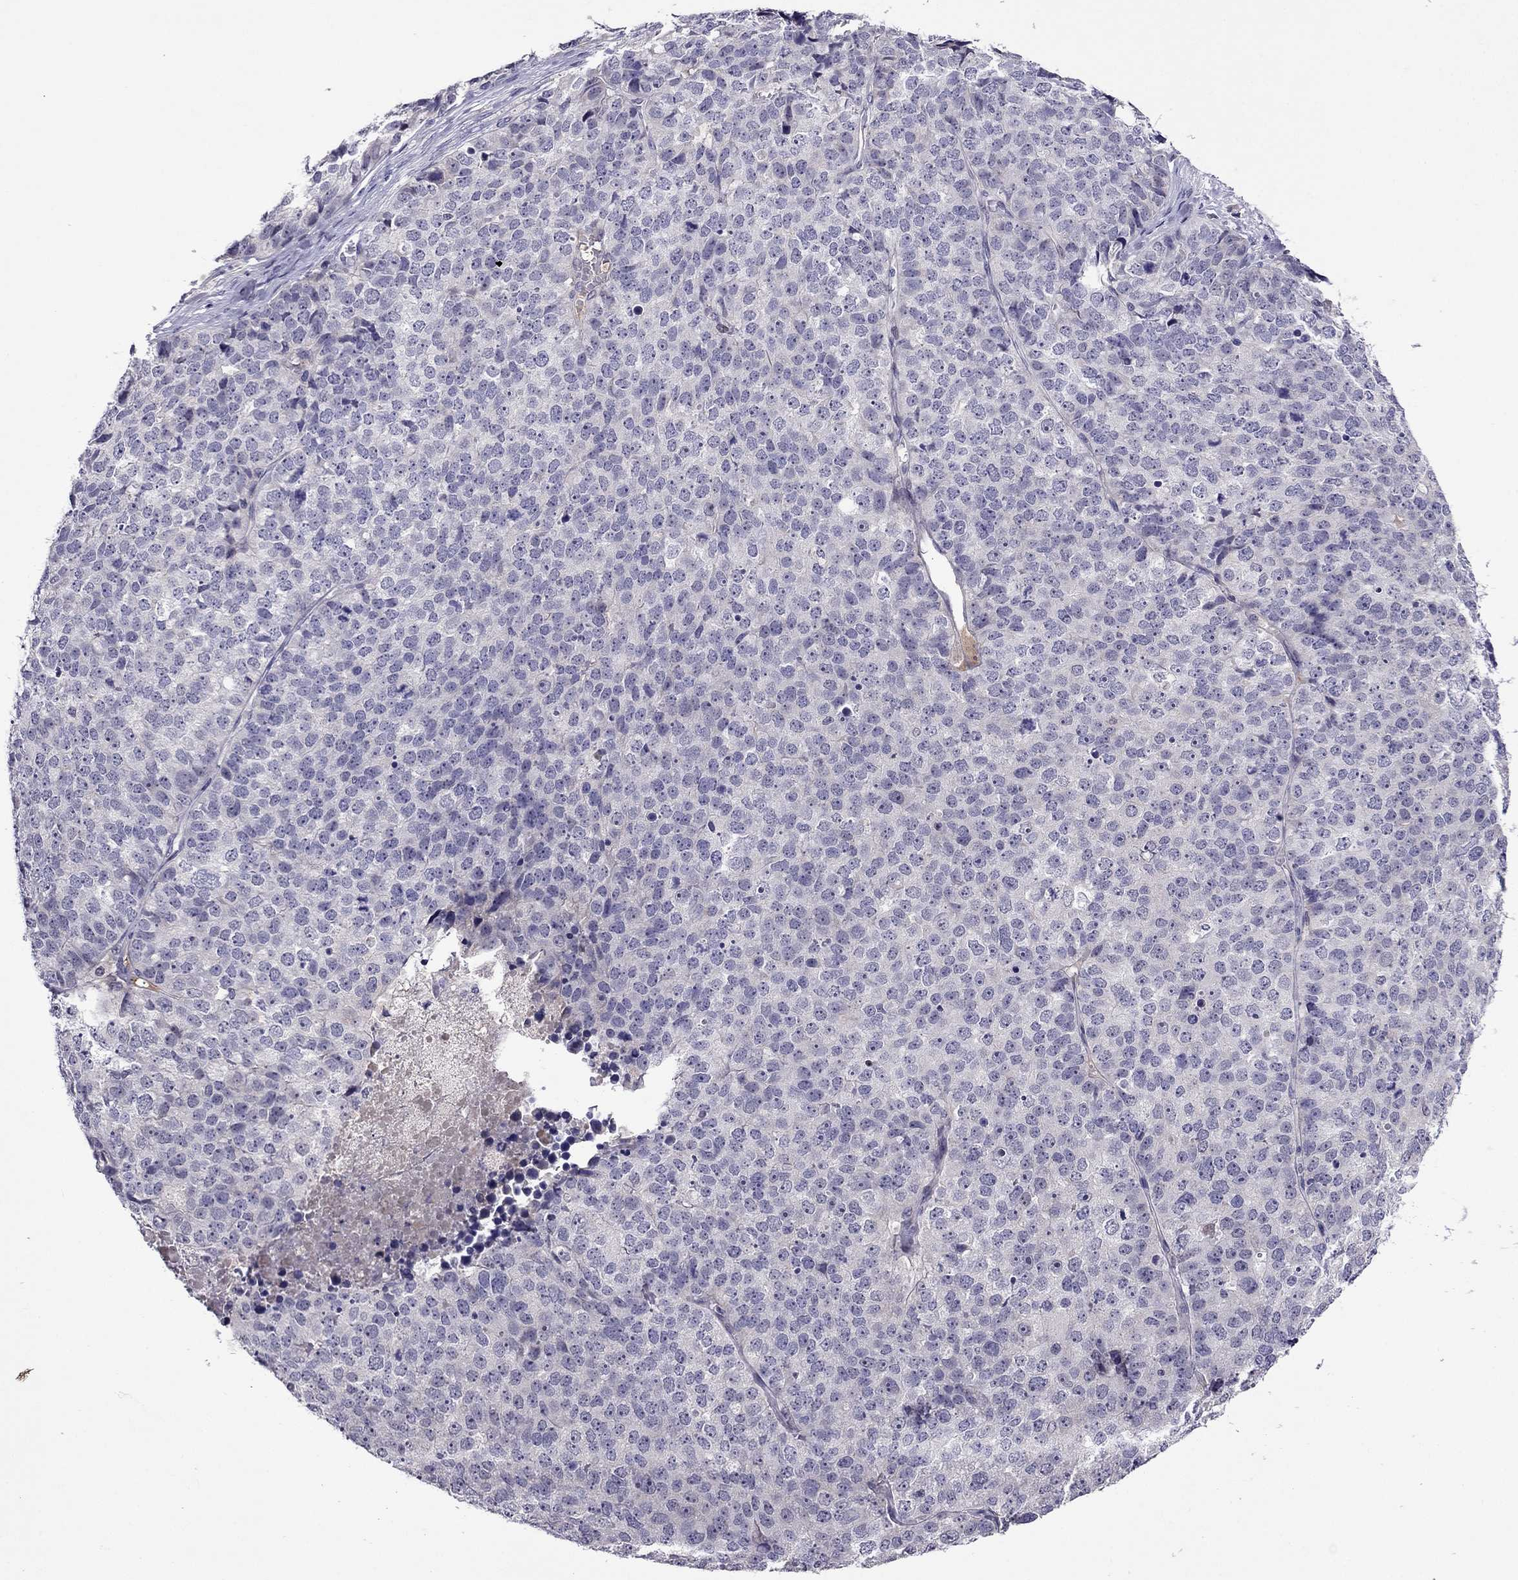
{"staining": {"intensity": "negative", "quantity": "none", "location": "none"}, "tissue": "stomach cancer", "cell_type": "Tumor cells", "image_type": "cancer", "snomed": [{"axis": "morphology", "description": "Adenocarcinoma, NOS"}, {"axis": "topography", "description": "Stomach"}], "caption": "Immunohistochemical staining of stomach cancer demonstrates no significant staining in tumor cells. (Brightfield microscopy of DAB immunohistochemistry at high magnification).", "gene": "SPTBN4", "patient": {"sex": "male", "age": 69}}